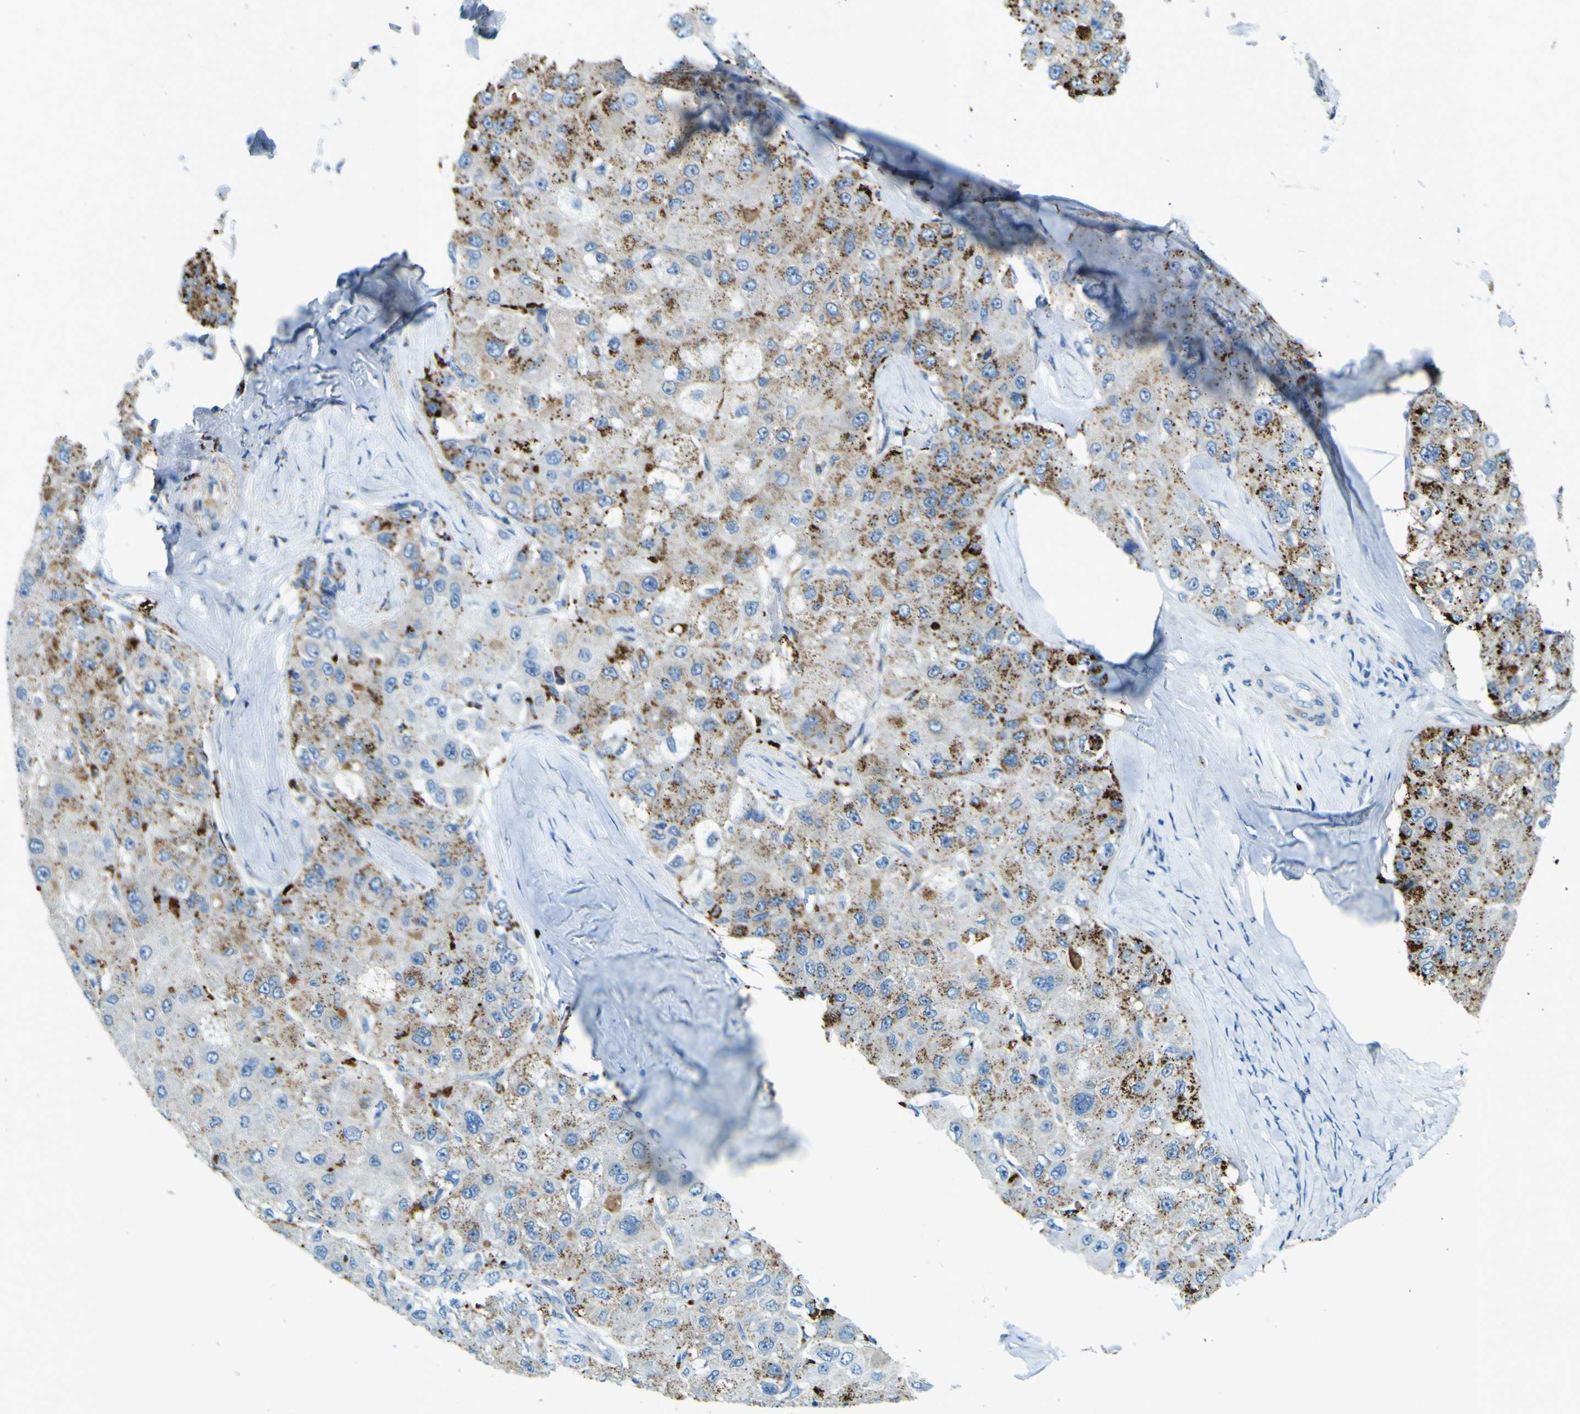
{"staining": {"intensity": "moderate", "quantity": "25%-75%", "location": "cytoplasmic/membranous"}, "tissue": "liver cancer", "cell_type": "Tumor cells", "image_type": "cancer", "snomed": [{"axis": "morphology", "description": "Carcinoma, Hepatocellular, NOS"}, {"axis": "topography", "description": "Liver"}], "caption": "IHC micrograph of neoplastic tissue: human liver cancer (hepatocellular carcinoma) stained using IHC shows medium levels of moderate protein expression localized specifically in the cytoplasmic/membranous of tumor cells, appearing as a cytoplasmic/membranous brown color.", "gene": "PDE9A", "patient": {"sex": "male", "age": 80}}